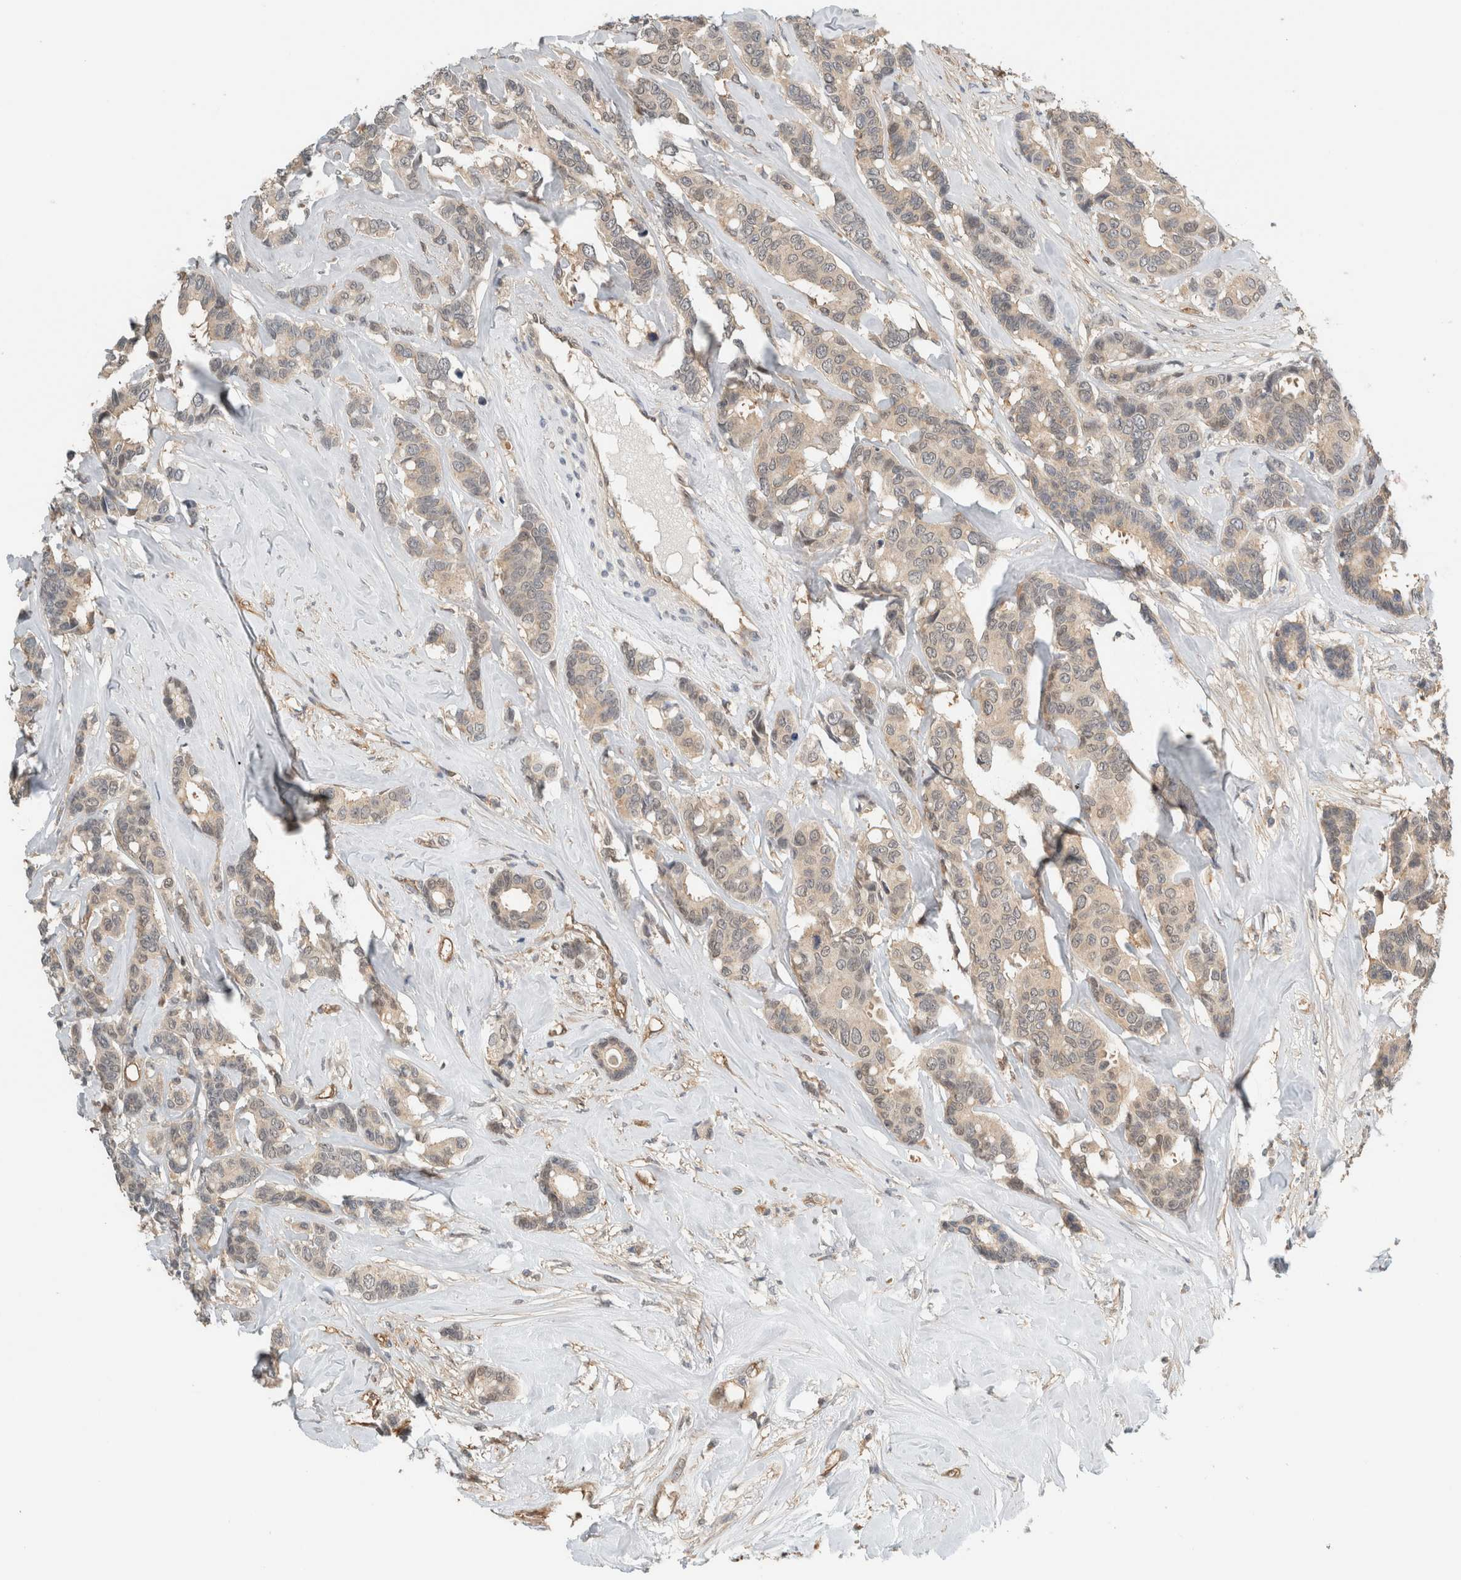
{"staining": {"intensity": "weak", "quantity": "<25%", "location": "cytoplasmic/membranous"}, "tissue": "breast cancer", "cell_type": "Tumor cells", "image_type": "cancer", "snomed": [{"axis": "morphology", "description": "Duct carcinoma"}, {"axis": "topography", "description": "Breast"}], "caption": "Immunohistochemistry (IHC) micrograph of neoplastic tissue: human breast intraductal carcinoma stained with DAB exhibits no significant protein expression in tumor cells. Brightfield microscopy of immunohistochemistry (IHC) stained with DAB (brown) and hematoxylin (blue), captured at high magnification.", "gene": "PFDN4", "patient": {"sex": "female", "age": 87}}